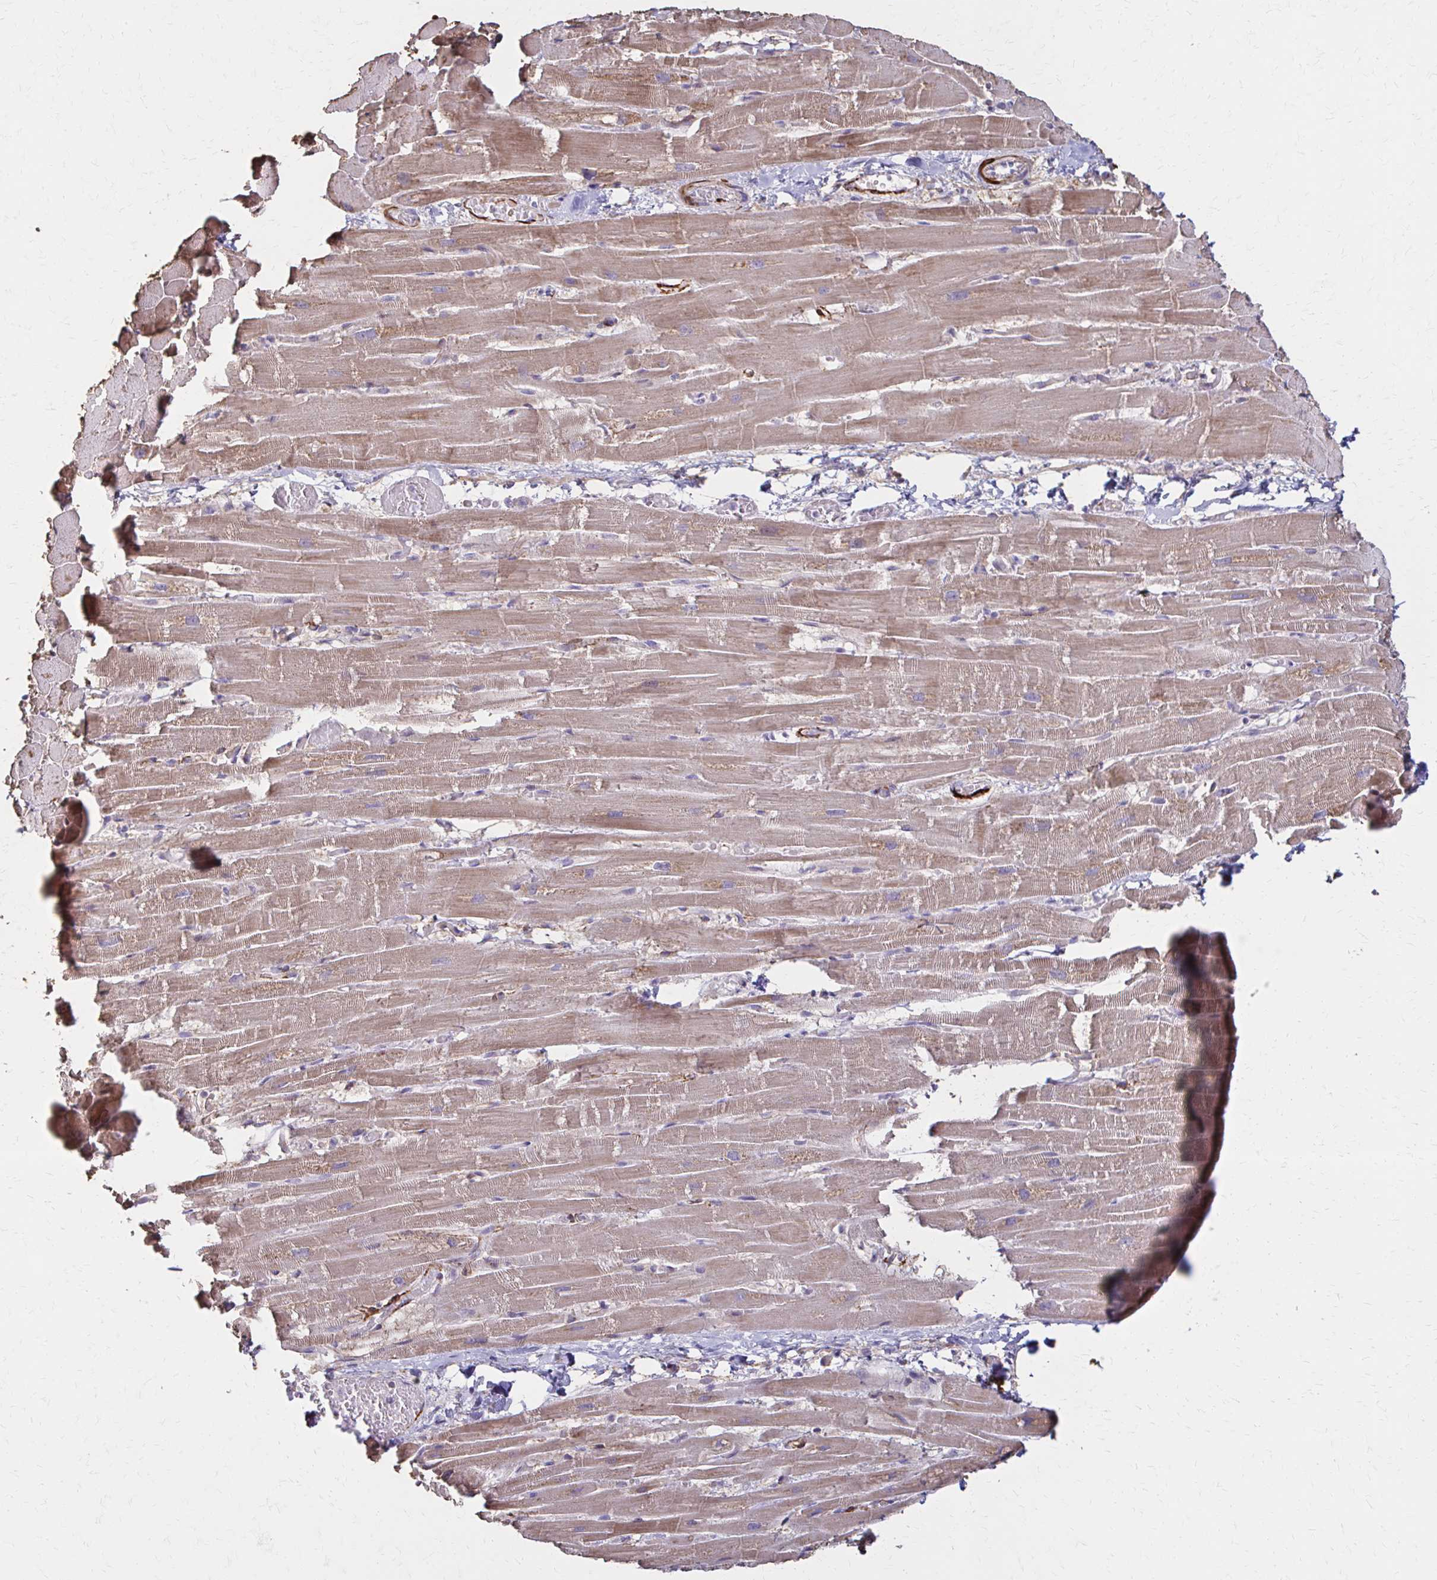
{"staining": {"intensity": "moderate", "quantity": ">75%", "location": "cytoplasmic/membranous"}, "tissue": "heart muscle", "cell_type": "Cardiomyocytes", "image_type": "normal", "snomed": [{"axis": "morphology", "description": "Normal tissue, NOS"}, {"axis": "topography", "description": "Heart"}], "caption": "Protein staining displays moderate cytoplasmic/membranous expression in approximately >75% of cardiomyocytes in normal heart muscle.", "gene": "TIMMDC1", "patient": {"sex": "male", "age": 37}}